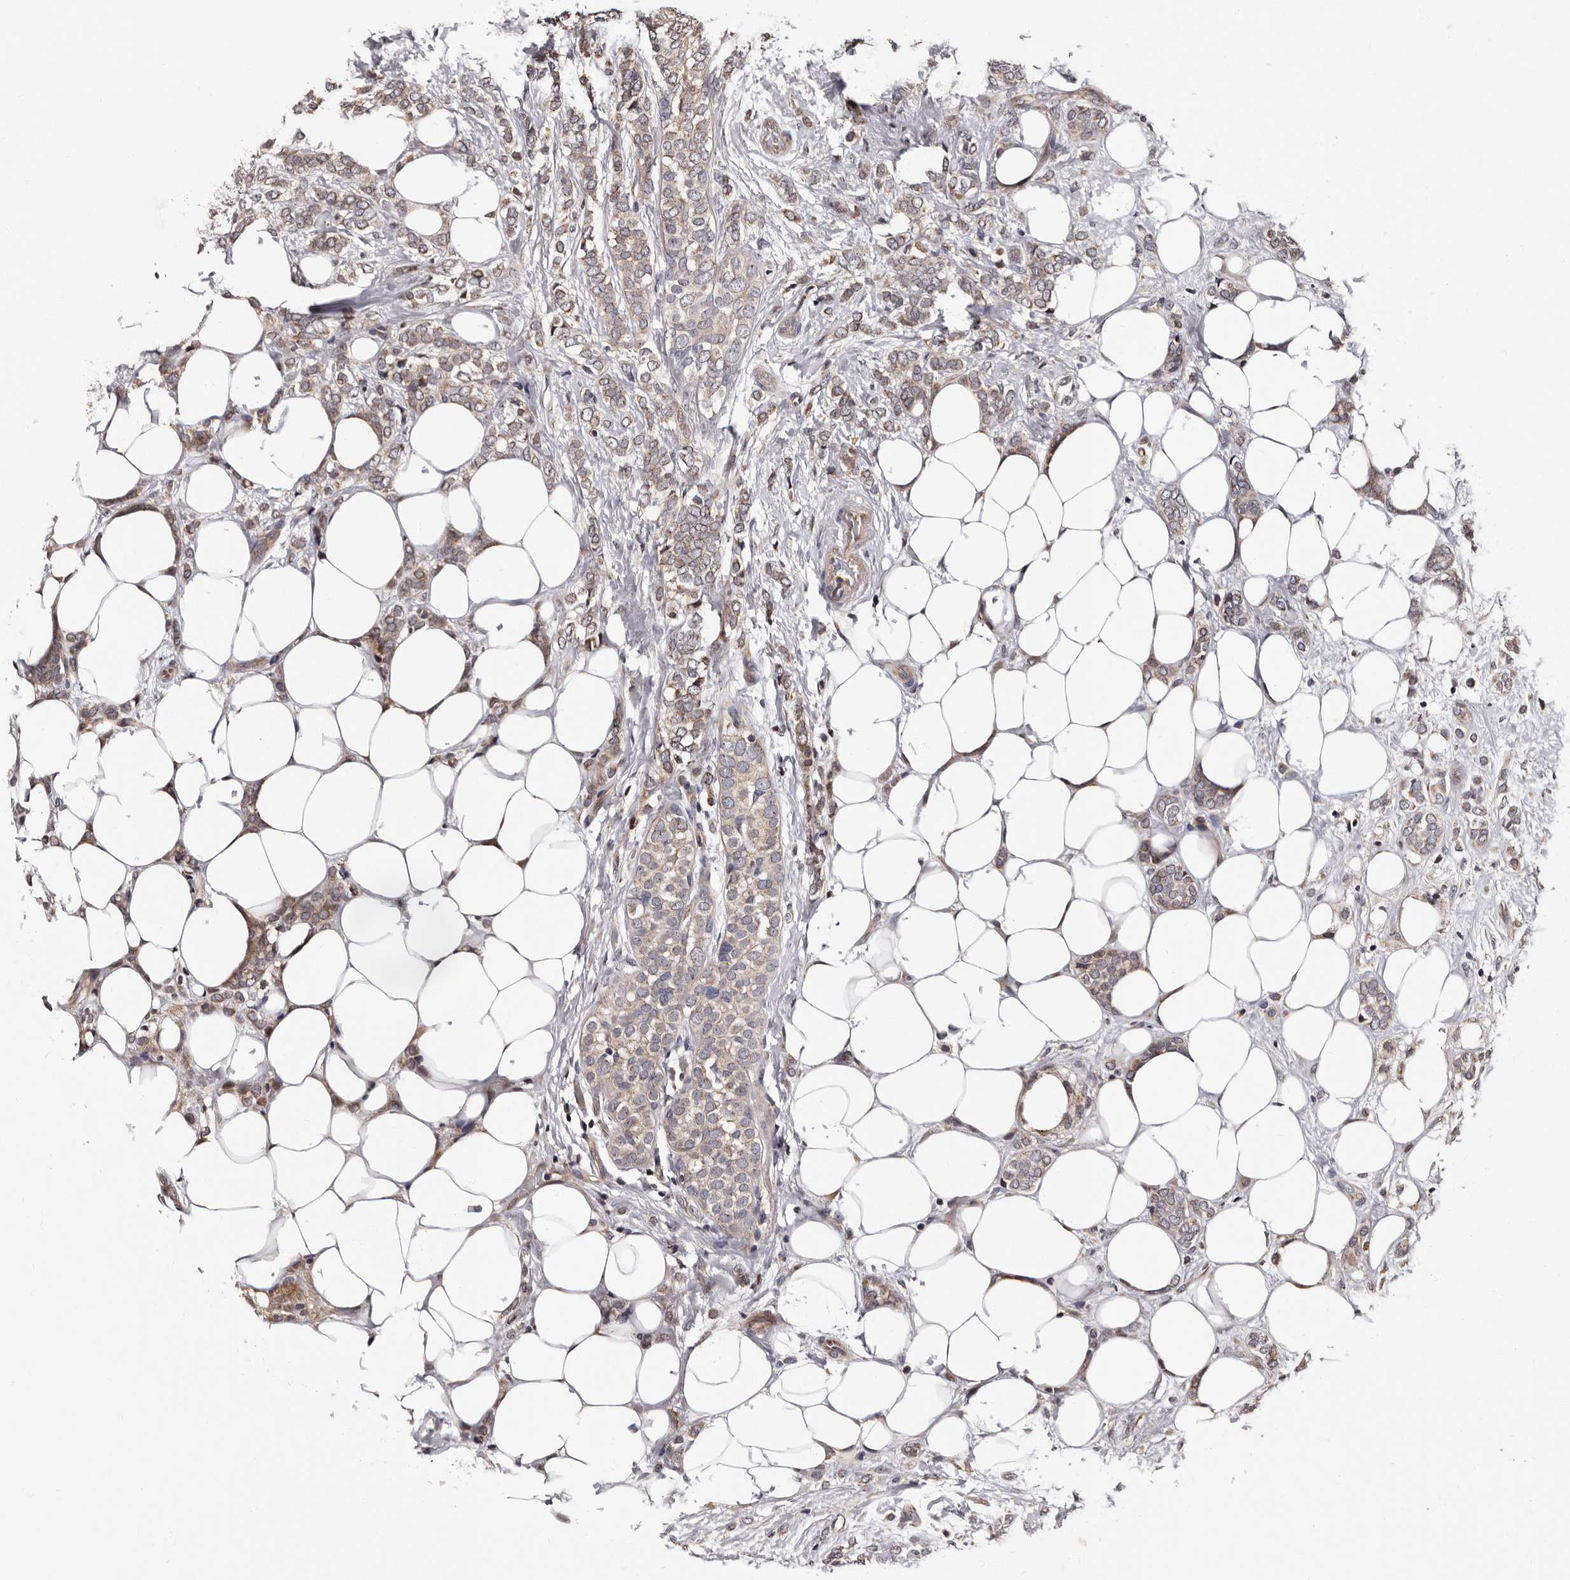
{"staining": {"intensity": "weak", "quantity": ">75%", "location": "cytoplasmic/membranous"}, "tissue": "breast cancer", "cell_type": "Tumor cells", "image_type": "cancer", "snomed": [{"axis": "morphology", "description": "Lobular carcinoma"}, {"axis": "topography", "description": "Breast"}], "caption": "Immunohistochemical staining of human breast cancer (lobular carcinoma) exhibits weak cytoplasmic/membranous protein positivity in approximately >75% of tumor cells.", "gene": "GLRX3", "patient": {"sex": "female", "age": 50}}